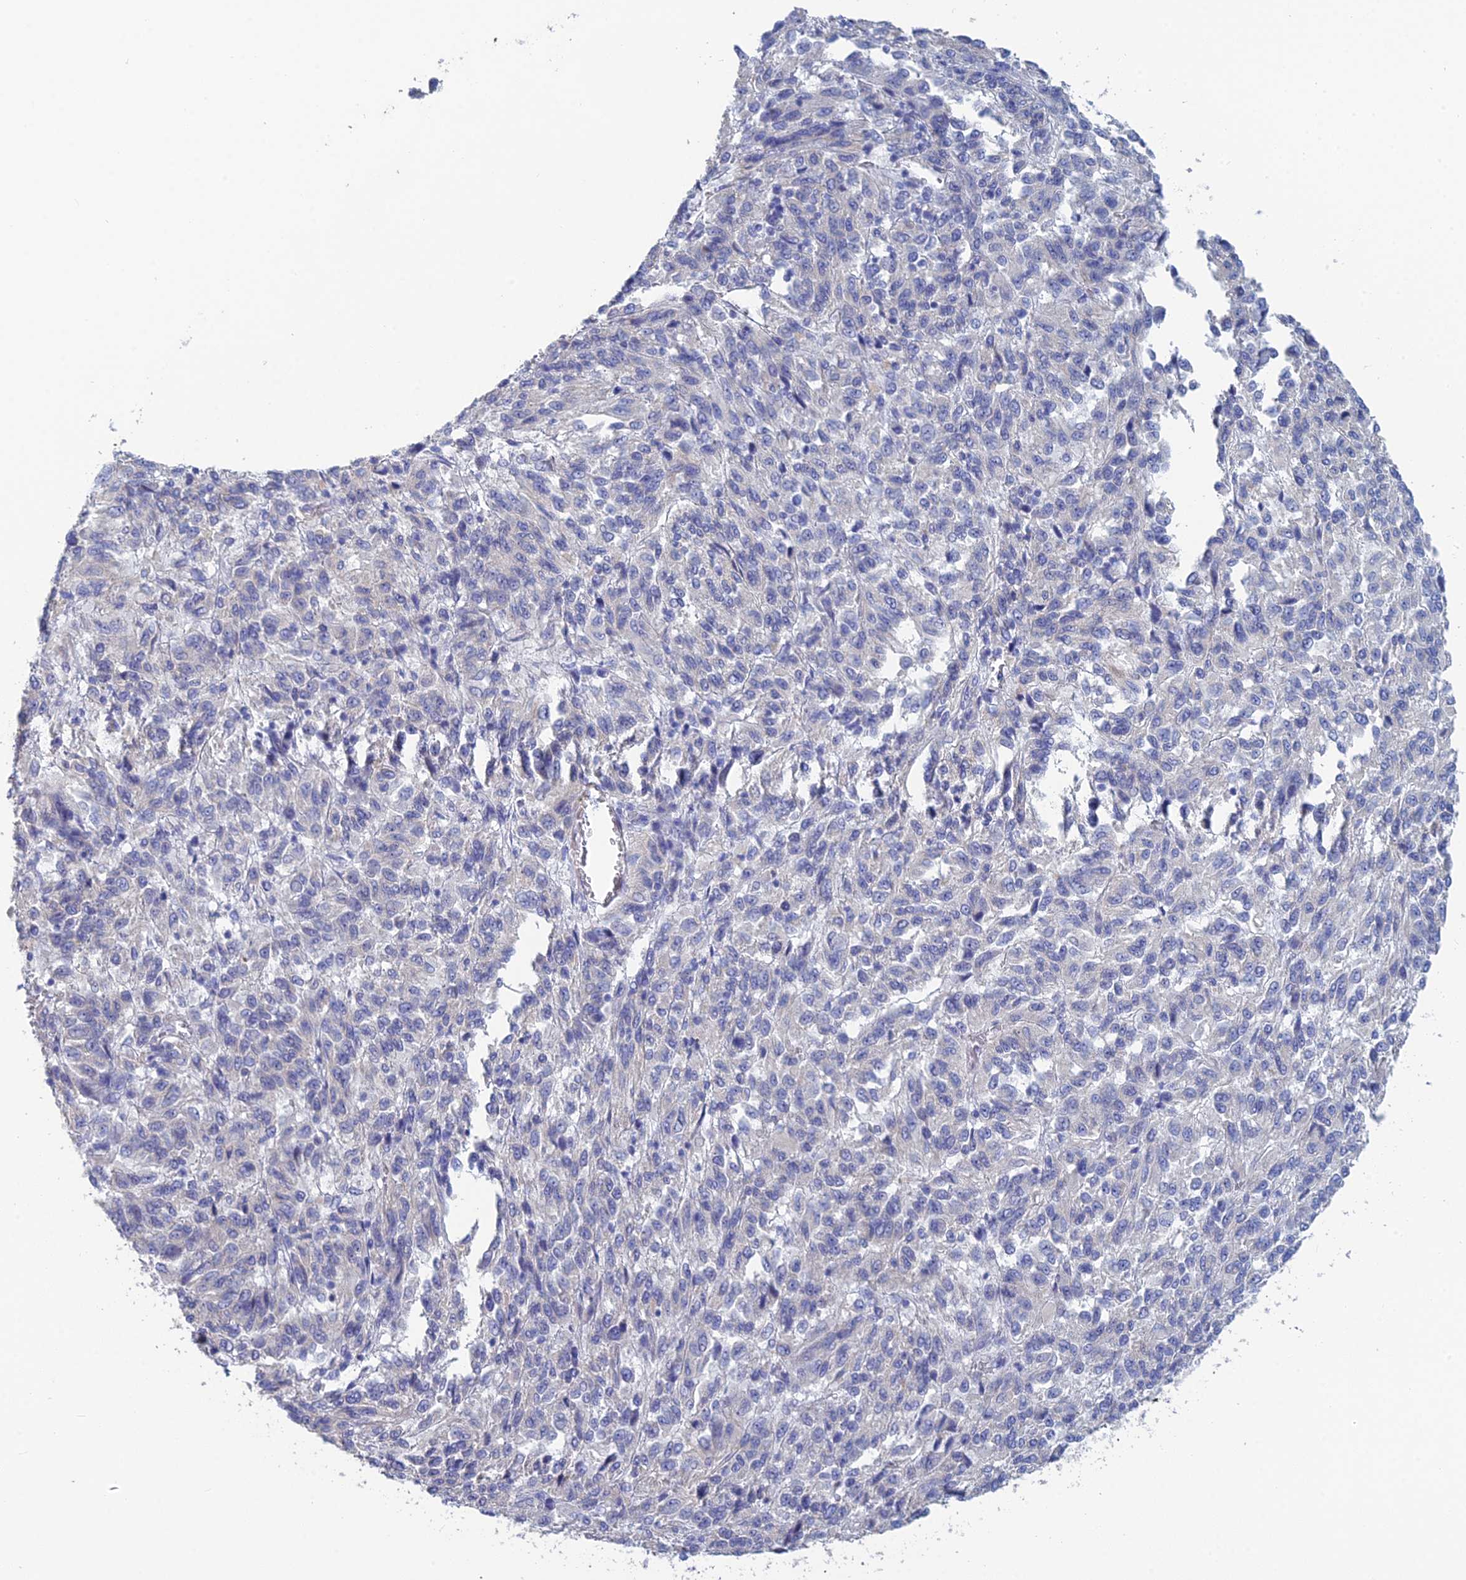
{"staining": {"intensity": "negative", "quantity": "none", "location": "none"}, "tissue": "melanoma", "cell_type": "Tumor cells", "image_type": "cancer", "snomed": [{"axis": "morphology", "description": "Malignant melanoma, Metastatic site"}, {"axis": "topography", "description": "Lung"}], "caption": "High power microscopy photomicrograph of an IHC histopathology image of malignant melanoma (metastatic site), revealing no significant expression in tumor cells. The staining was performed using DAB (3,3'-diaminobenzidine) to visualize the protein expression in brown, while the nuclei were stained in blue with hematoxylin (Magnification: 20x).", "gene": "PCDHA8", "patient": {"sex": "male", "age": 64}}